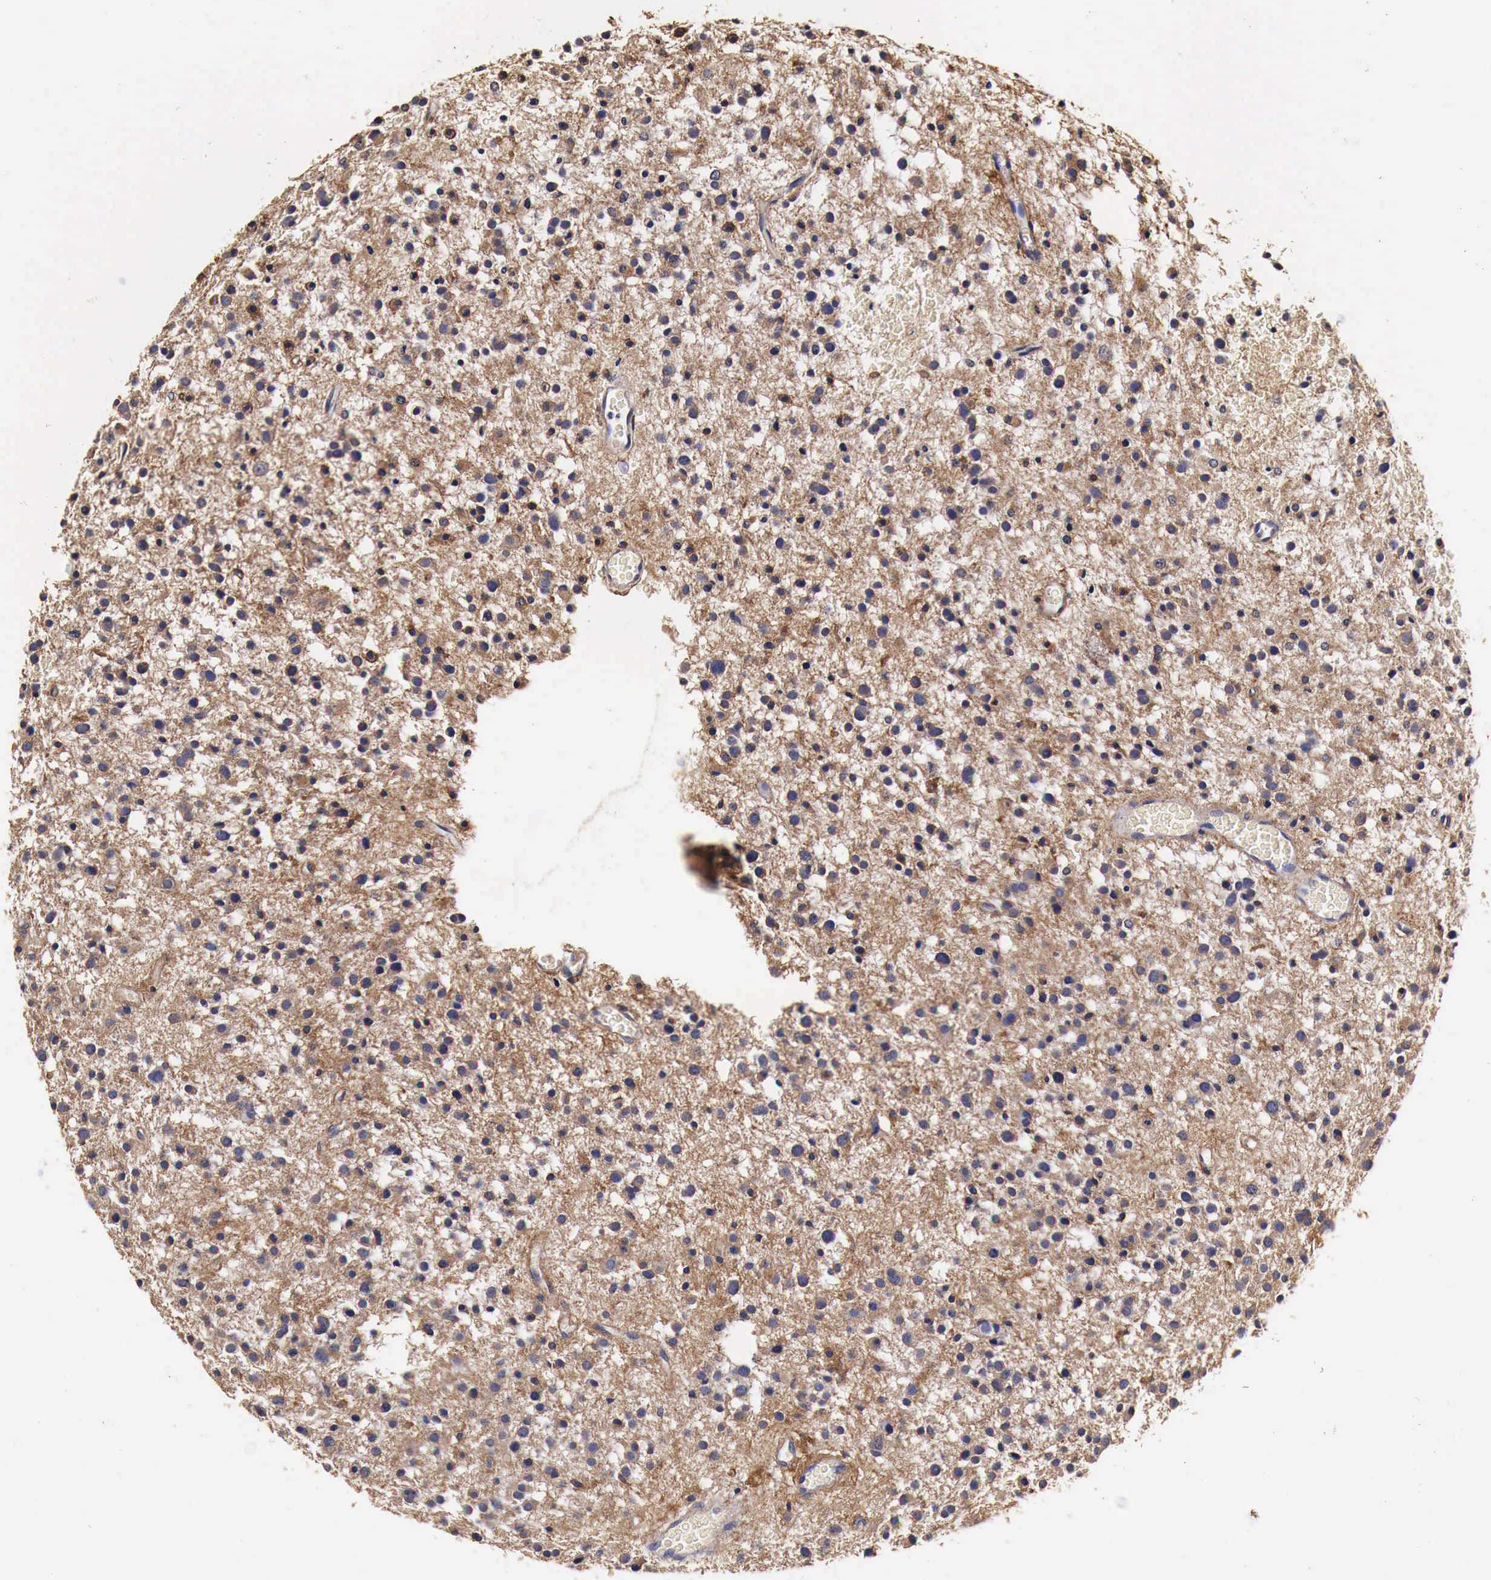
{"staining": {"intensity": "moderate", "quantity": ">75%", "location": "cytoplasmic/membranous"}, "tissue": "glioma", "cell_type": "Tumor cells", "image_type": "cancer", "snomed": [{"axis": "morphology", "description": "Glioma, malignant, Low grade"}, {"axis": "topography", "description": "Brain"}], "caption": "Protein expression analysis of malignant low-grade glioma exhibits moderate cytoplasmic/membranous expression in about >75% of tumor cells.", "gene": "RP2", "patient": {"sex": "female", "age": 36}}